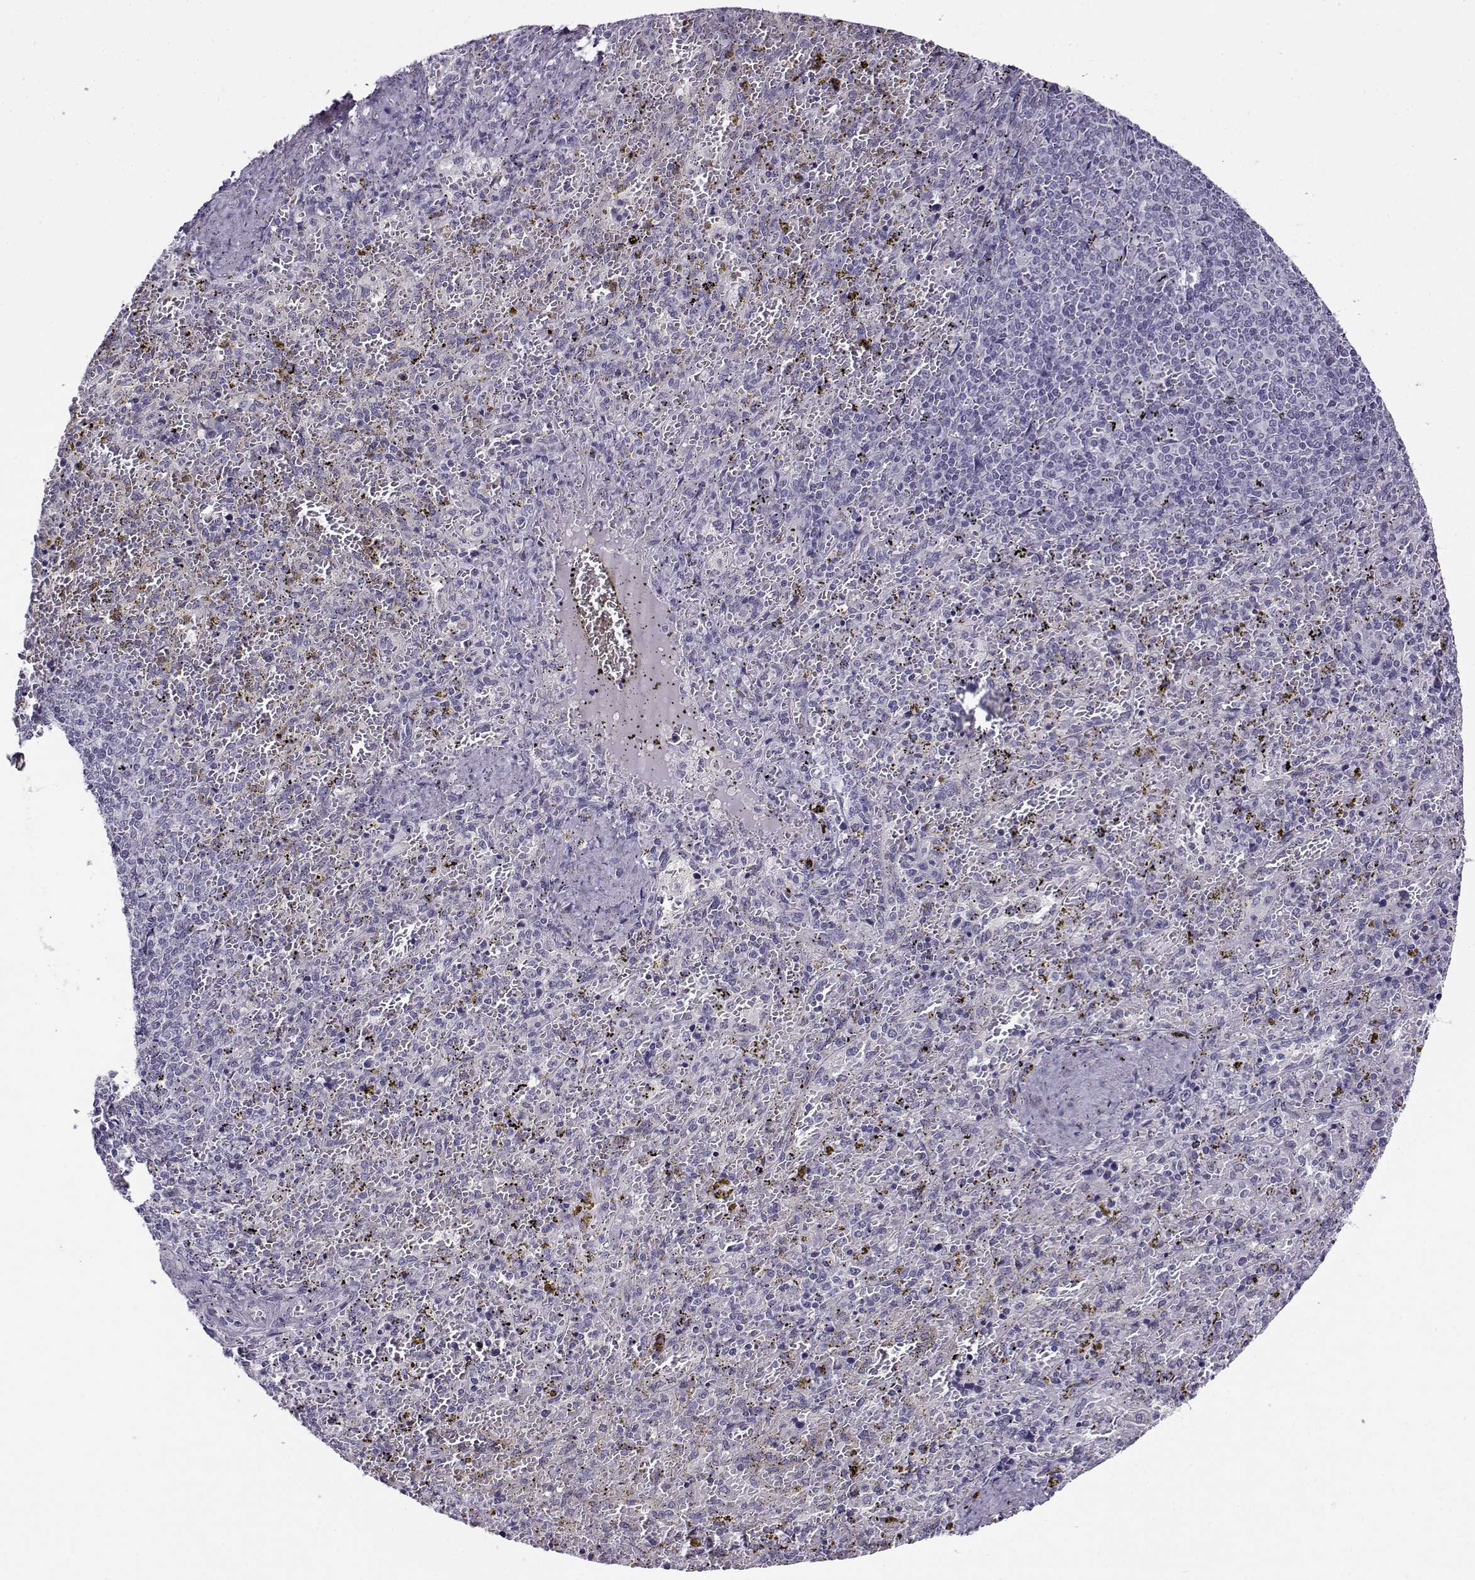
{"staining": {"intensity": "negative", "quantity": "none", "location": "none"}, "tissue": "spleen", "cell_type": "Cells in red pulp", "image_type": "normal", "snomed": [{"axis": "morphology", "description": "Normal tissue, NOS"}, {"axis": "topography", "description": "Spleen"}], "caption": "IHC photomicrograph of unremarkable spleen stained for a protein (brown), which shows no positivity in cells in red pulp. (Brightfield microscopy of DAB immunohistochemistry (IHC) at high magnification).", "gene": "TEX55", "patient": {"sex": "female", "age": 50}}